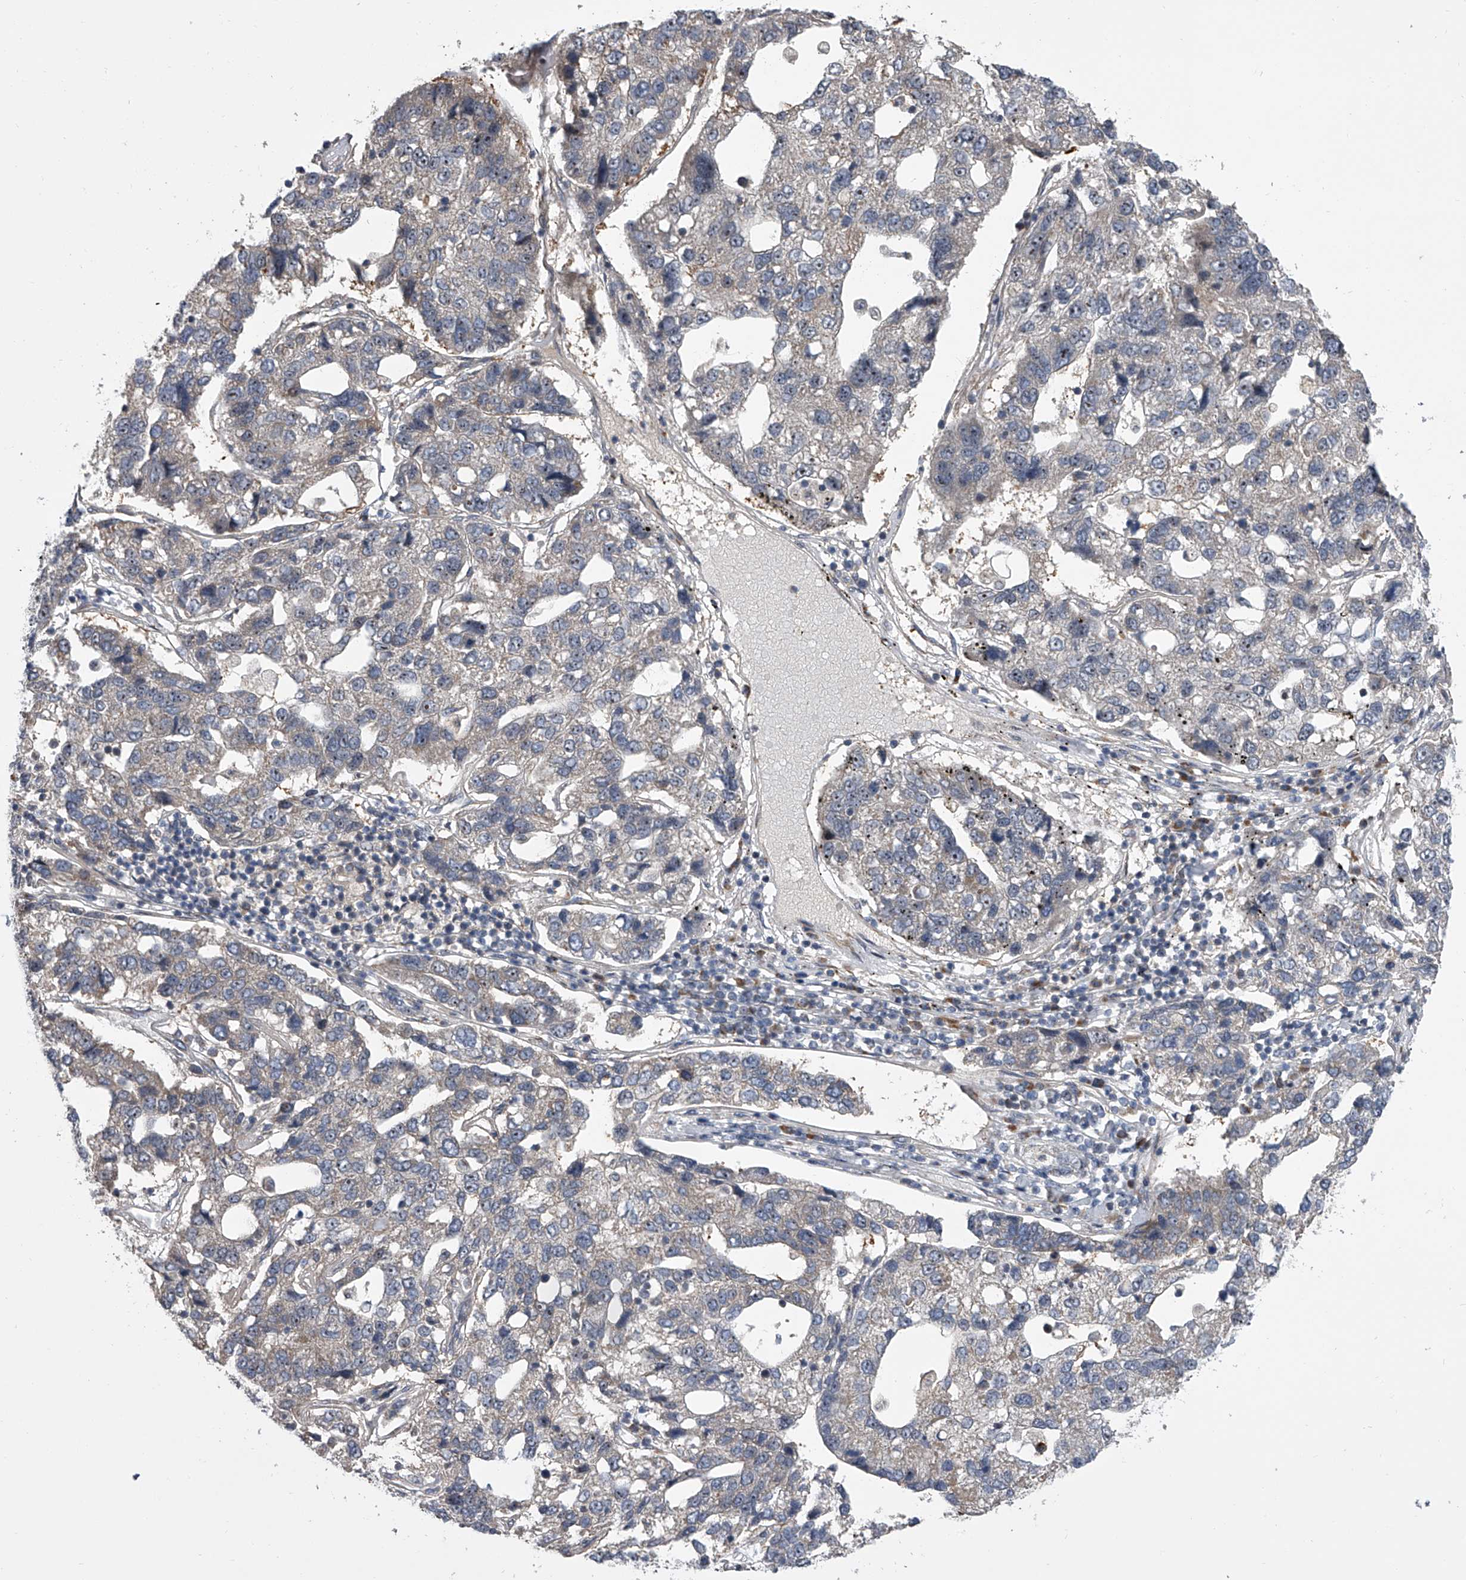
{"staining": {"intensity": "weak", "quantity": "<25%", "location": "cytoplasmic/membranous"}, "tissue": "pancreatic cancer", "cell_type": "Tumor cells", "image_type": "cancer", "snomed": [{"axis": "morphology", "description": "Adenocarcinoma, NOS"}, {"axis": "topography", "description": "Pancreas"}], "caption": "This is an immunohistochemistry (IHC) image of pancreatic cancer (adenocarcinoma). There is no staining in tumor cells.", "gene": "DLGAP2", "patient": {"sex": "female", "age": 61}}